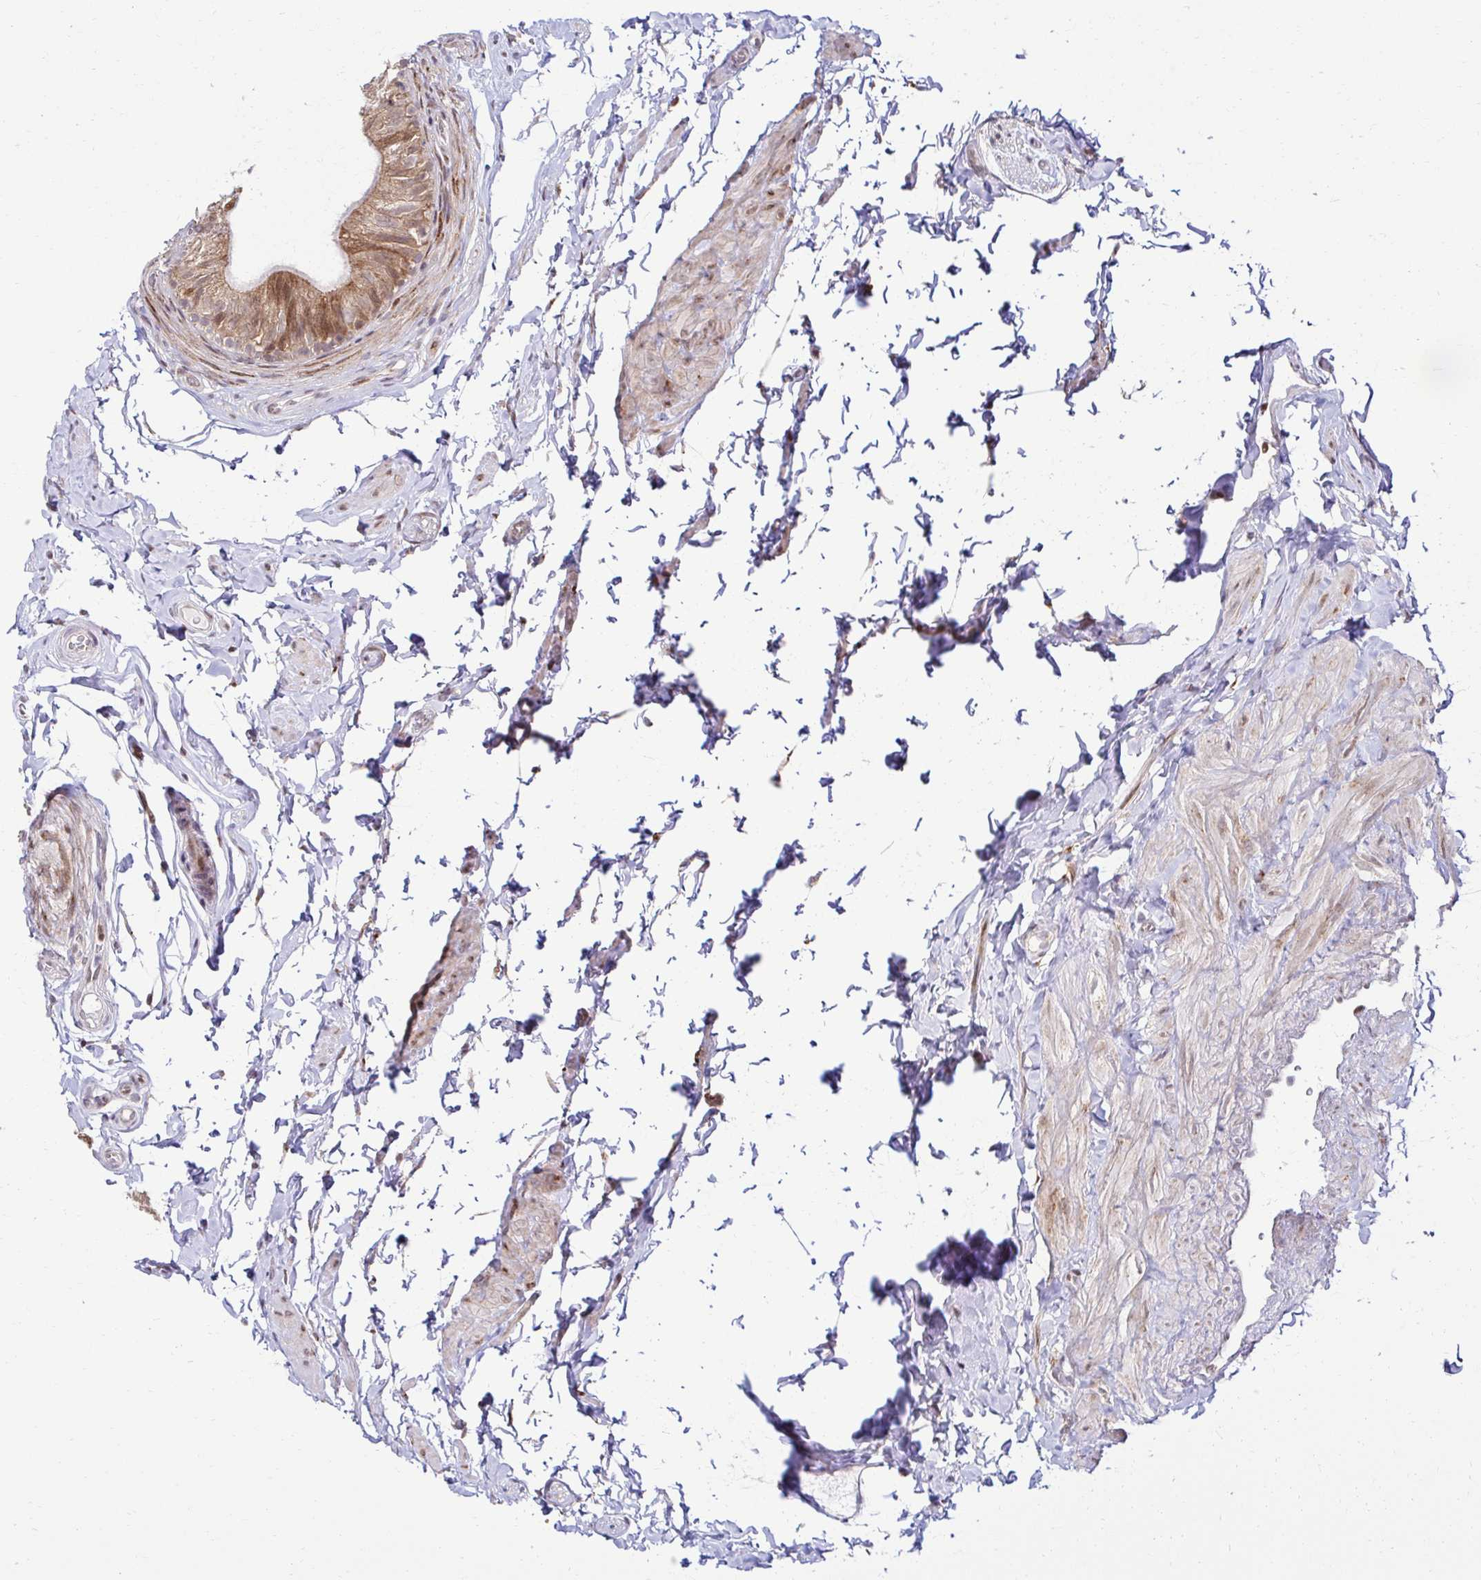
{"staining": {"intensity": "moderate", "quantity": ">75%", "location": "cytoplasmic/membranous"}, "tissue": "epididymis", "cell_type": "Glandular cells", "image_type": "normal", "snomed": [{"axis": "morphology", "description": "Normal tissue, NOS"}, {"axis": "topography", "description": "Epididymis, spermatic cord, NOS"}, {"axis": "topography", "description": "Epididymis"}, {"axis": "topography", "description": "Peripheral nerve tissue"}], "caption": "Epididymis stained for a protein (brown) exhibits moderate cytoplasmic/membranous positive positivity in about >75% of glandular cells.", "gene": "HPS1", "patient": {"sex": "male", "age": 29}}